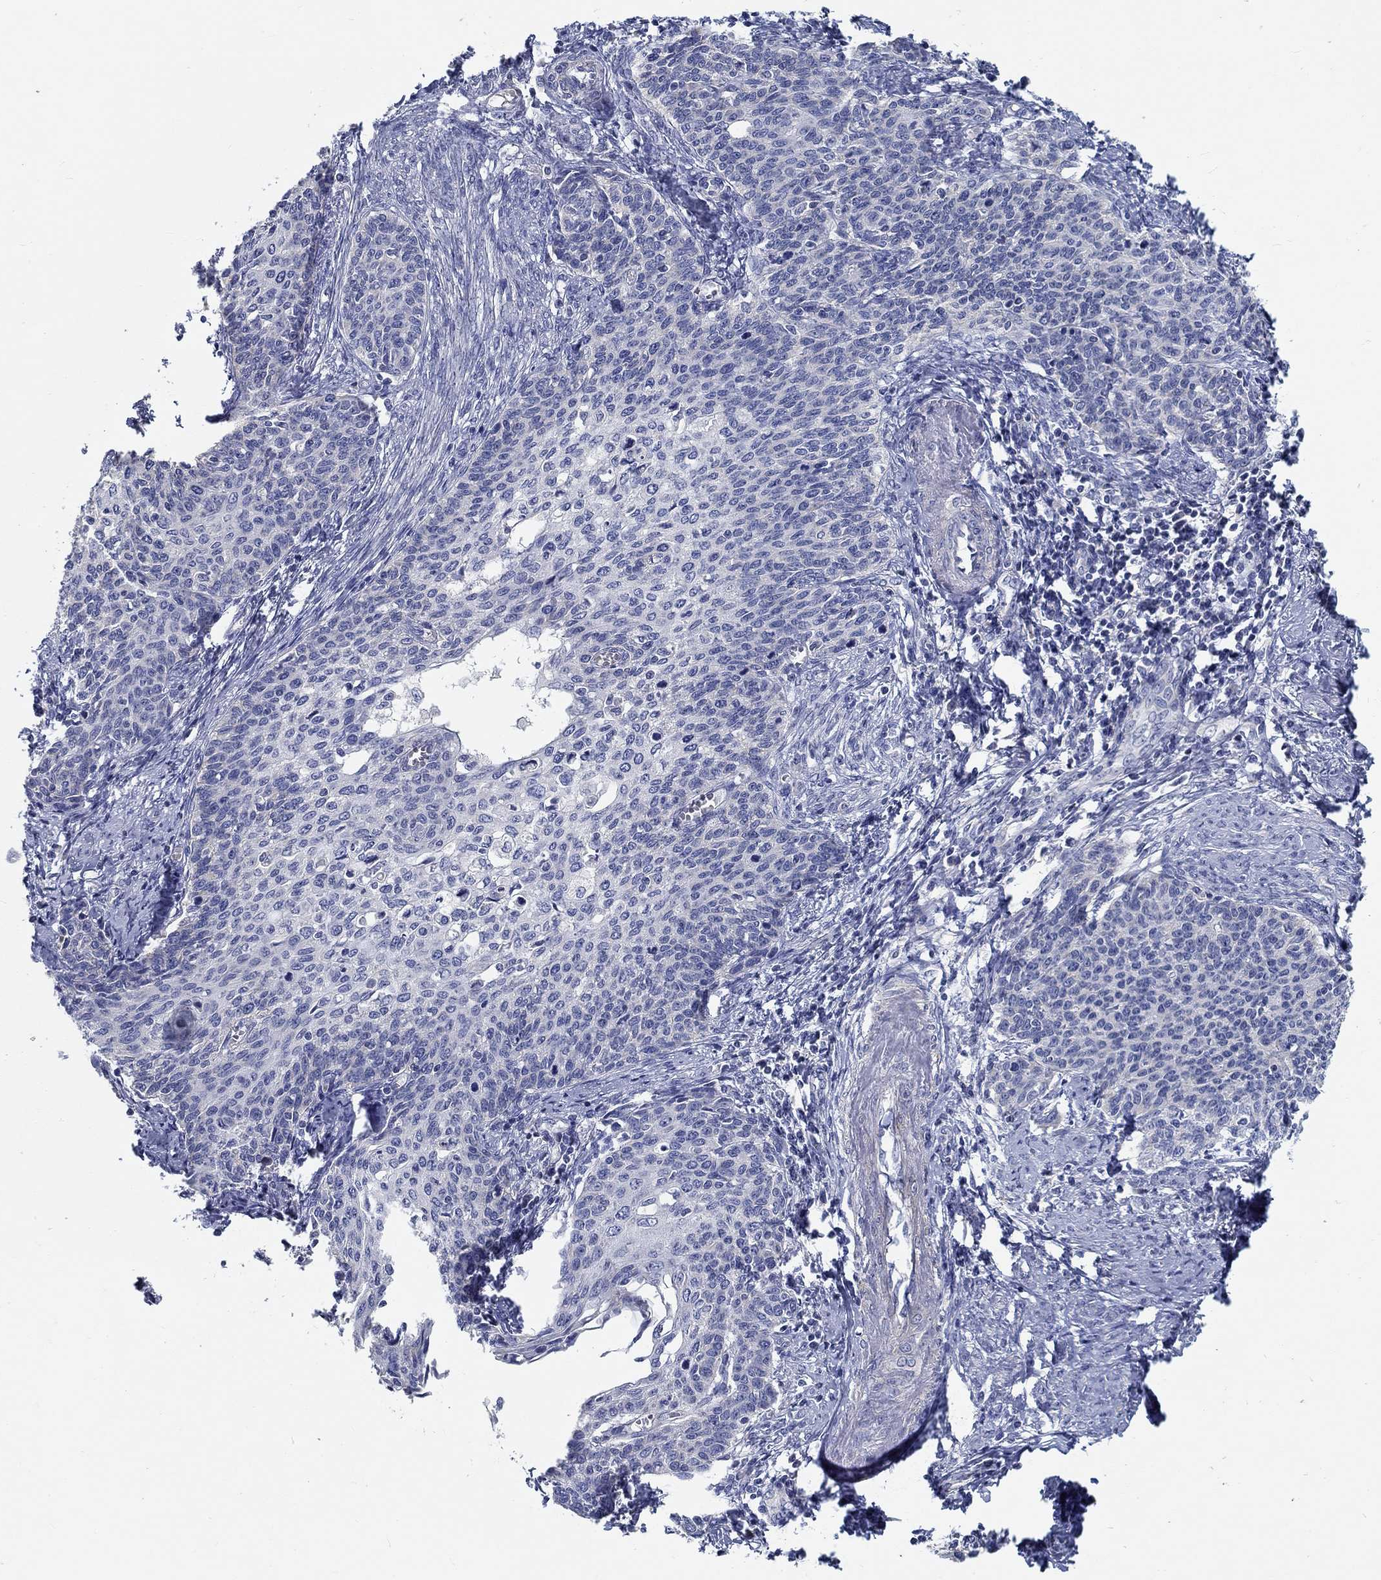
{"staining": {"intensity": "negative", "quantity": "none", "location": "none"}, "tissue": "cervical cancer", "cell_type": "Tumor cells", "image_type": "cancer", "snomed": [{"axis": "morphology", "description": "Normal tissue, NOS"}, {"axis": "morphology", "description": "Squamous cell carcinoma, NOS"}, {"axis": "topography", "description": "Cervix"}], "caption": "A micrograph of human cervical cancer (squamous cell carcinoma) is negative for staining in tumor cells.", "gene": "MYBPC1", "patient": {"sex": "female", "age": 39}}